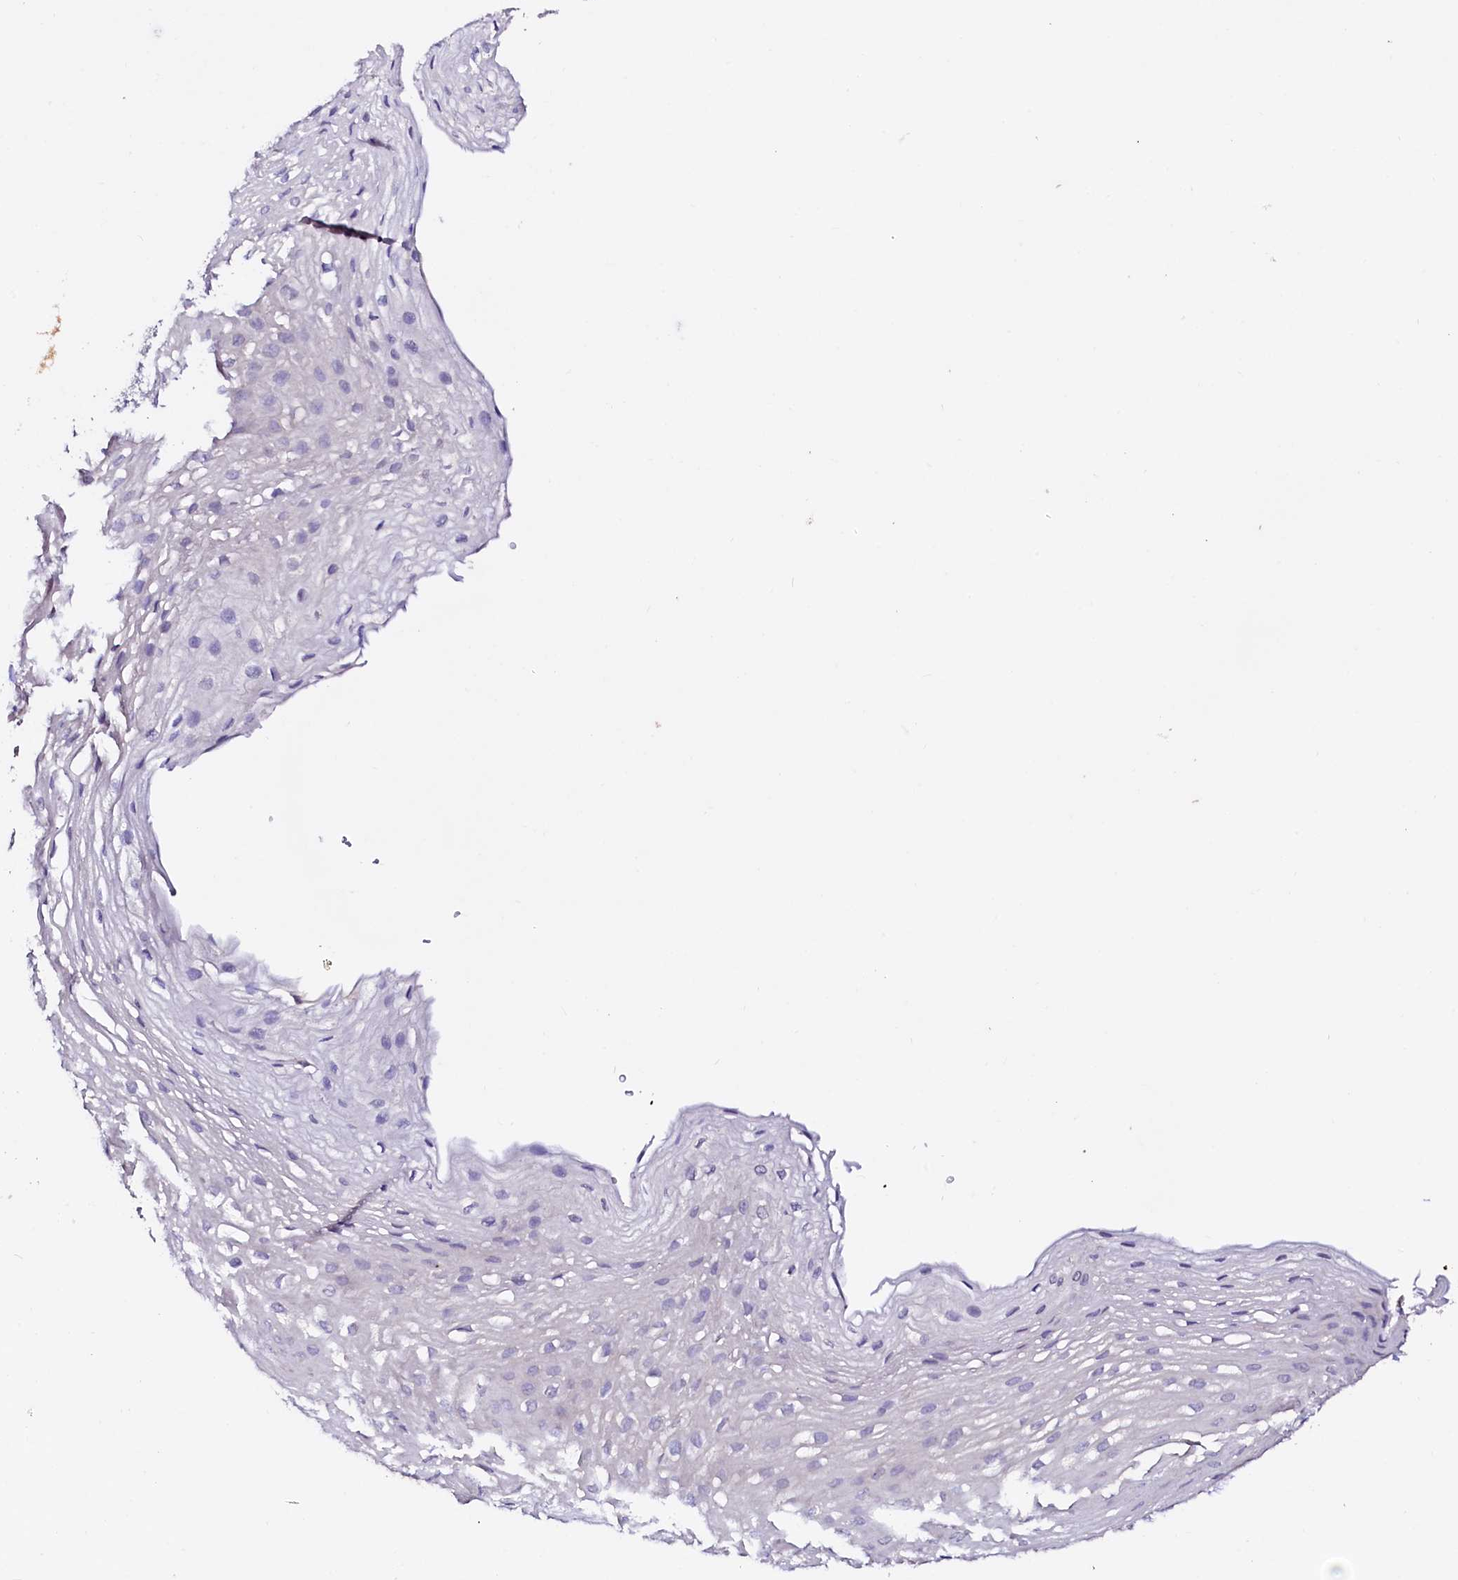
{"staining": {"intensity": "negative", "quantity": "none", "location": "none"}, "tissue": "esophagus", "cell_type": "Squamous epithelial cells", "image_type": "normal", "snomed": [{"axis": "morphology", "description": "Normal tissue, NOS"}, {"axis": "topography", "description": "Esophagus"}], "caption": "The immunohistochemistry histopathology image has no significant staining in squamous epithelial cells of esophagus. The staining was performed using DAB to visualize the protein expression in brown, while the nuclei were stained in blue with hematoxylin (Magnification: 20x).", "gene": "NALF1", "patient": {"sex": "female", "age": 66}}